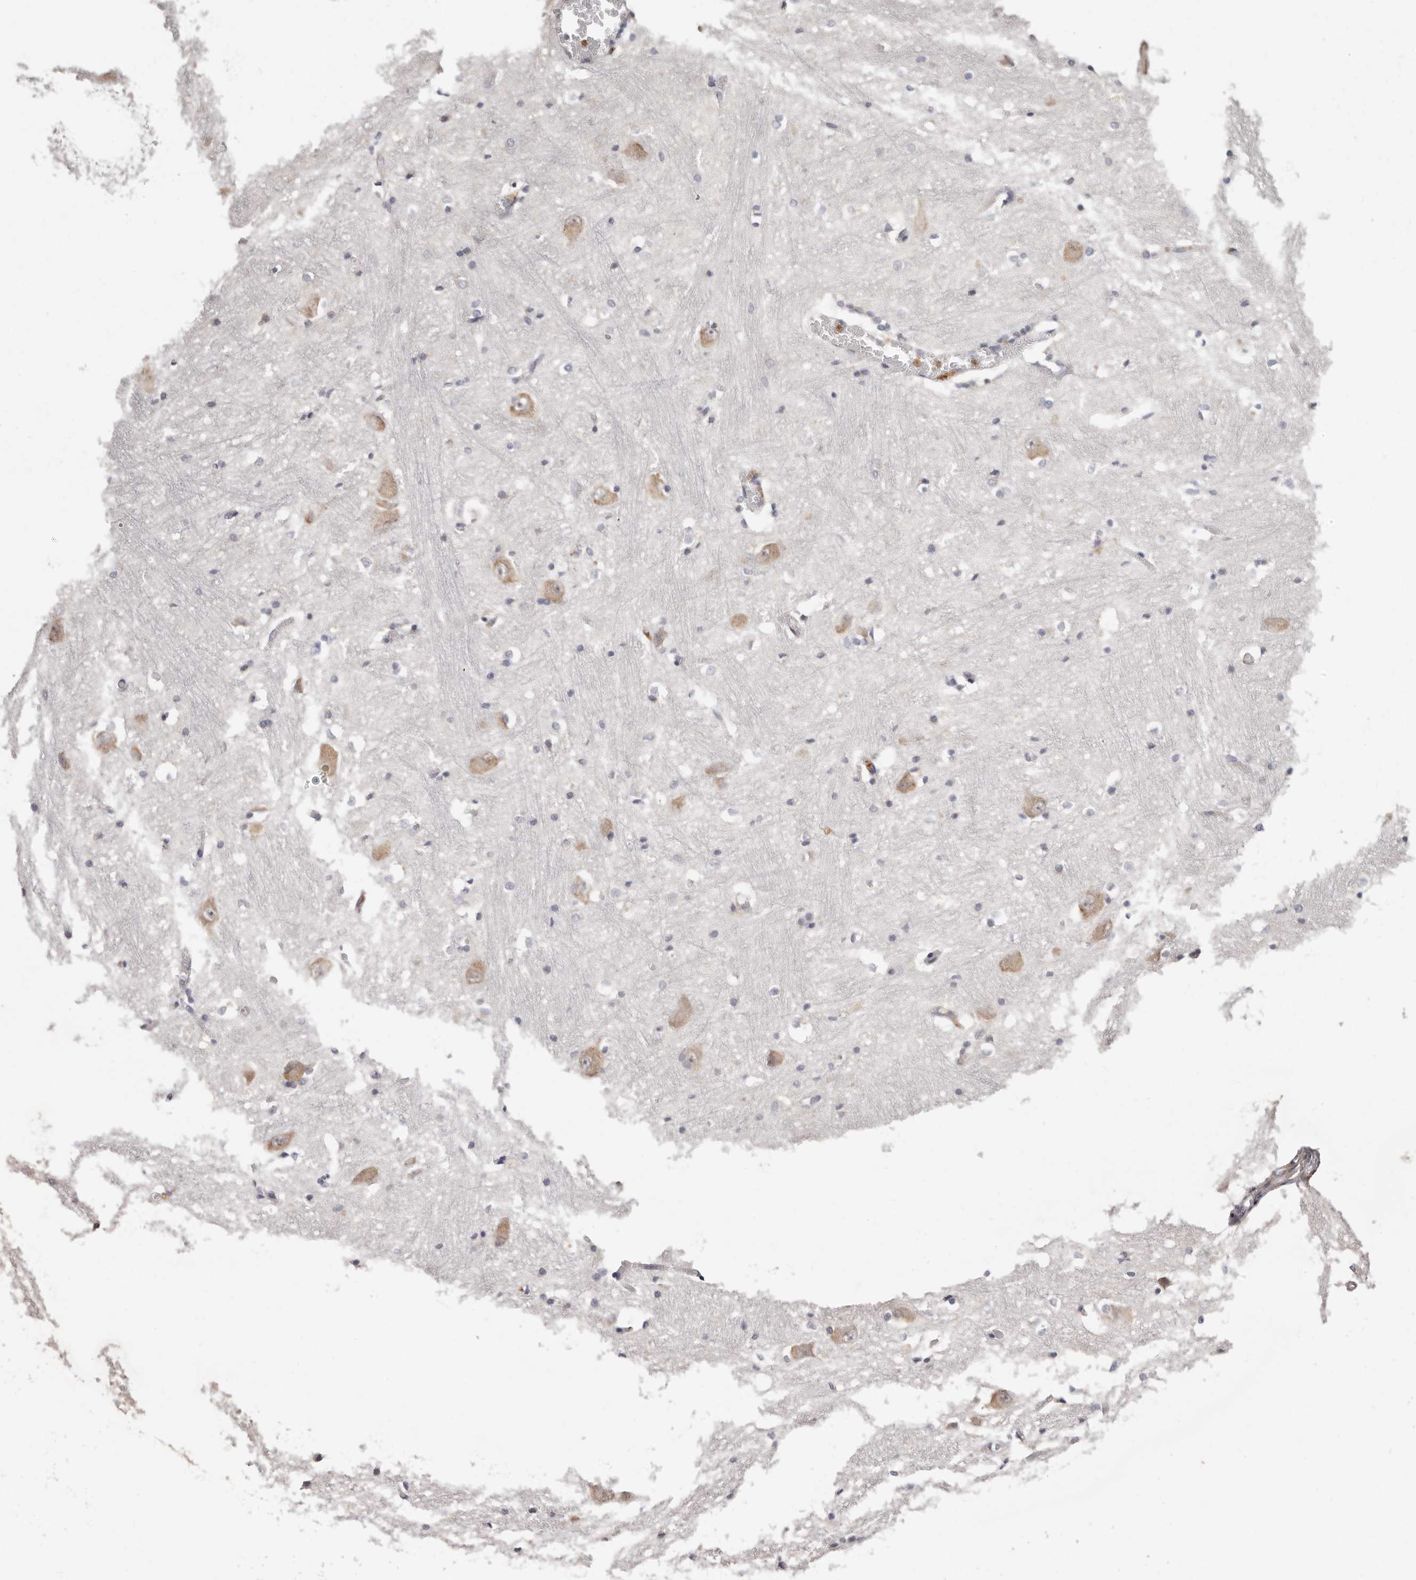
{"staining": {"intensity": "weak", "quantity": "<25%", "location": "cytoplasmic/membranous"}, "tissue": "caudate", "cell_type": "Glial cells", "image_type": "normal", "snomed": [{"axis": "morphology", "description": "Normal tissue, NOS"}, {"axis": "topography", "description": "Lateral ventricle wall"}], "caption": "This photomicrograph is of unremarkable caudate stained with immunohistochemistry to label a protein in brown with the nuclei are counter-stained blue. There is no staining in glial cells.", "gene": "BCL2L15", "patient": {"sex": "male", "age": 37}}